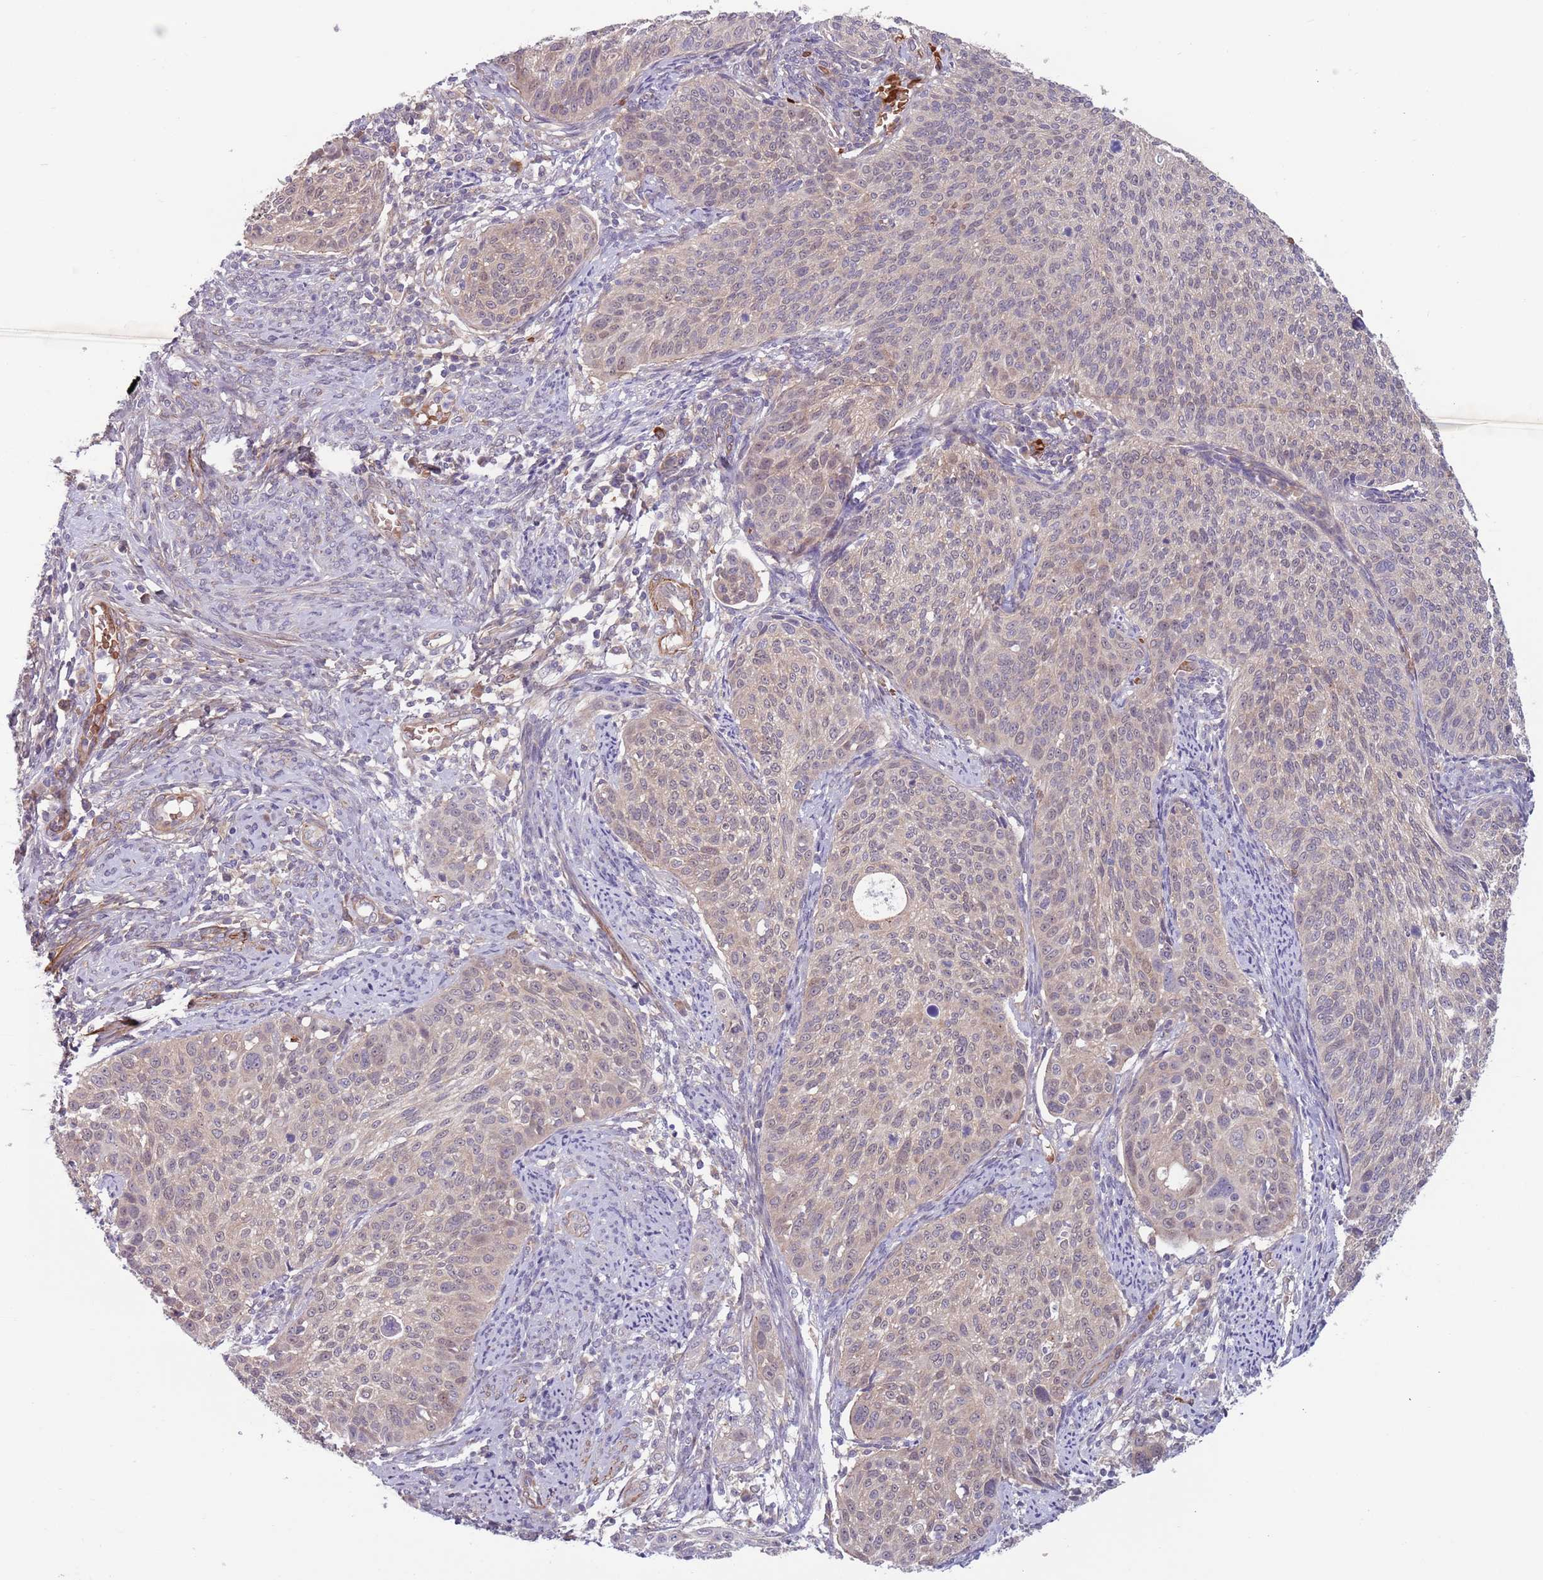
{"staining": {"intensity": "weak", "quantity": "<25%", "location": "cytoplasmic/membranous,nuclear"}, "tissue": "cervical cancer", "cell_type": "Tumor cells", "image_type": "cancer", "snomed": [{"axis": "morphology", "description": "Squamous cell carcinoma, NOS"}, {"axis": "topography", "description": "Cervix"}], "caption": "Tumor cells show no significant expression in cervical cancer (squamous cell carcinoma).", "gene": "CLNS1A", "patient": {"sex": "female", "age": 70}}